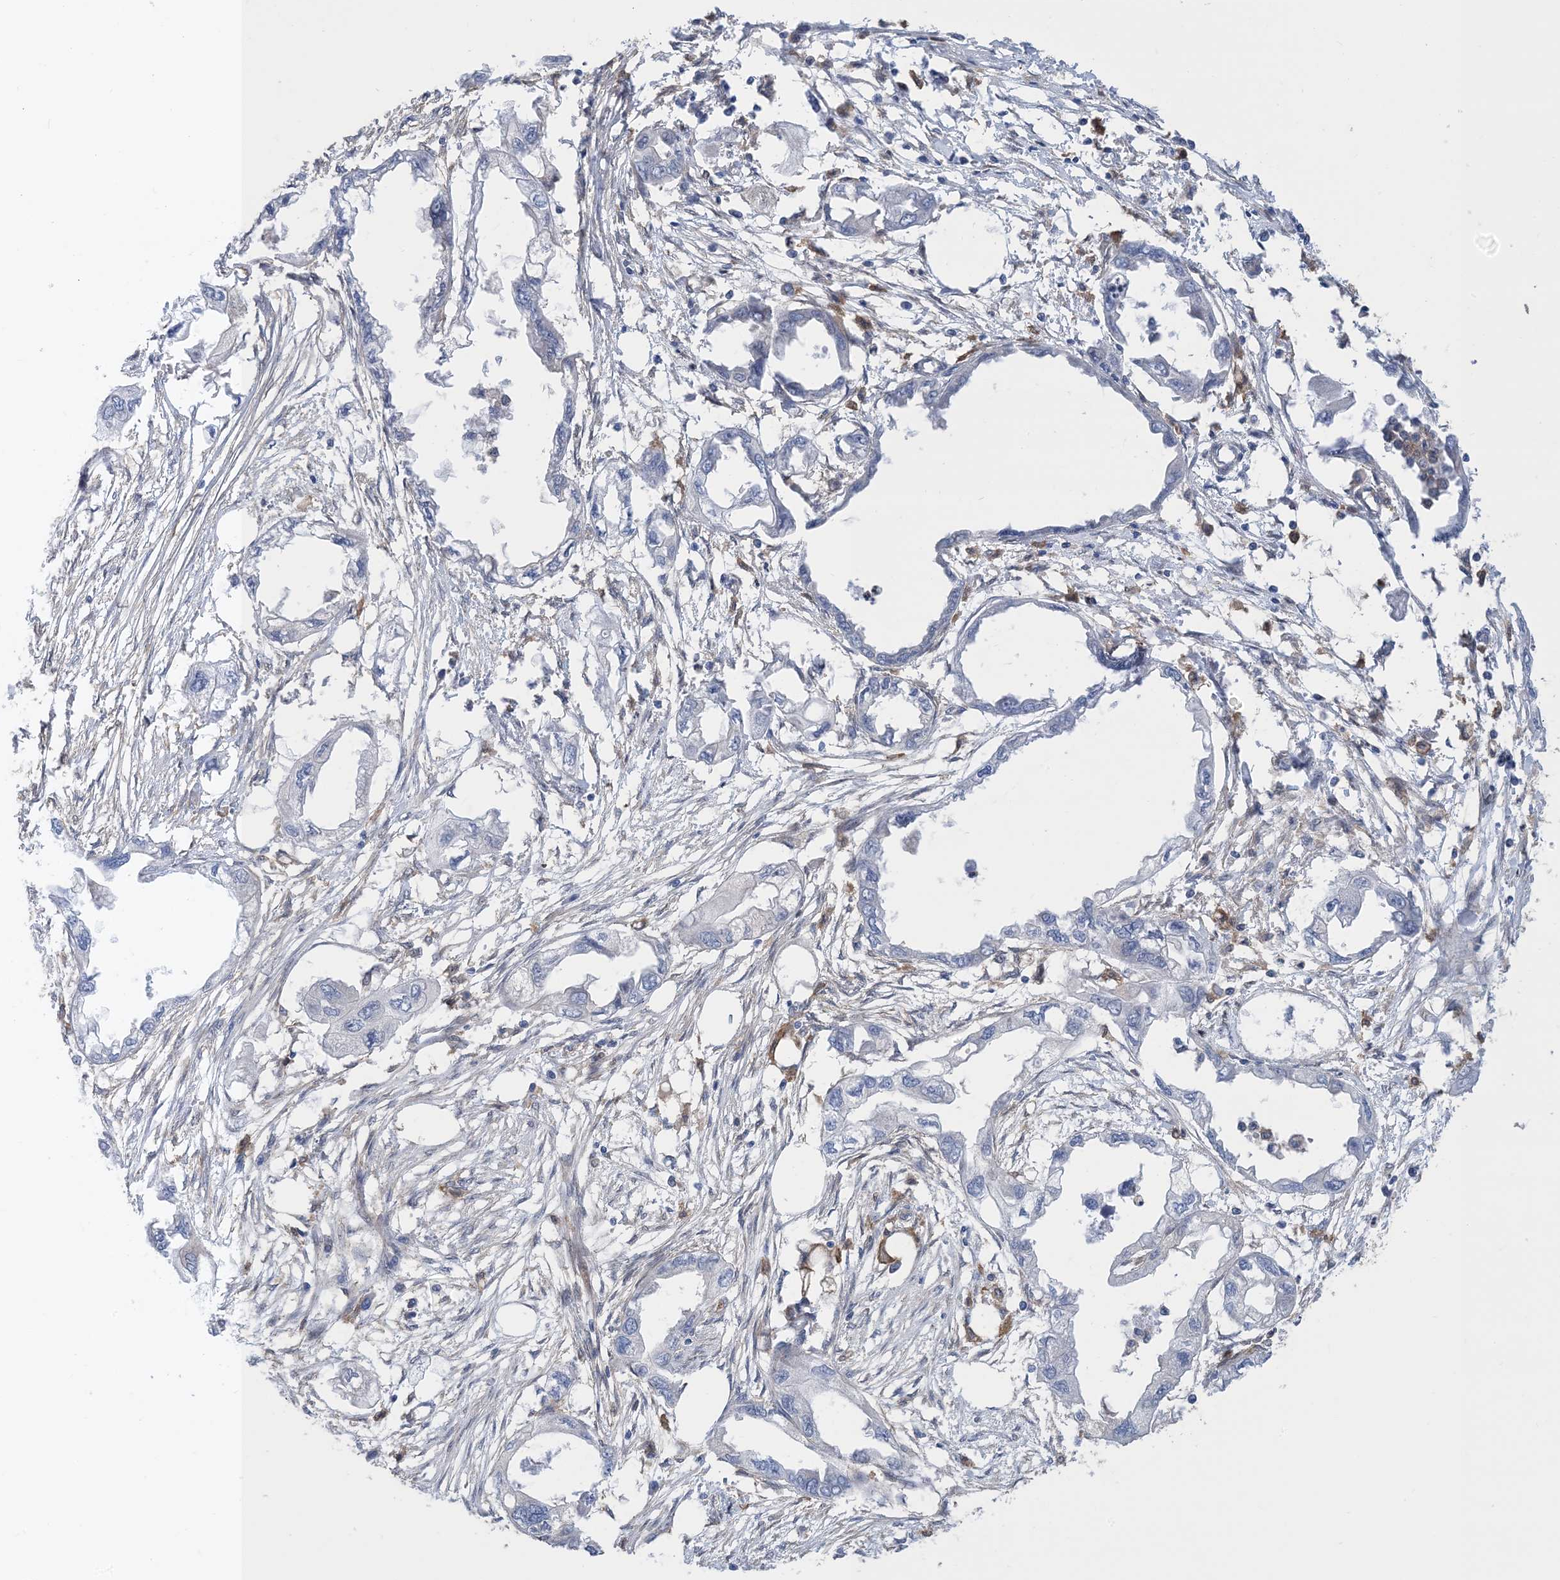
{"staining": {"intensity": "negative", "quantity": "none", "location": "none"}, "tissue": "endometrial cancer", "cell_type": "Tumor cells", "image_type": "cancer", "snomed": [{"axis": "morphology", "description": "Adenocarcinoma, NOS"}, {"axis": "morphology", "description": "Adenocarcinoma, metastatic, NOS"}, {"axis": "topography", "description": "Adipose tissue"}, {"axis": "topography", "description": "Endometrium"}], "caption": "Tumor cells are negative for protein expression in human endometrial cancer.", "gene": "HS1BP3", "patient": {"sex": "female", "age": 67}}